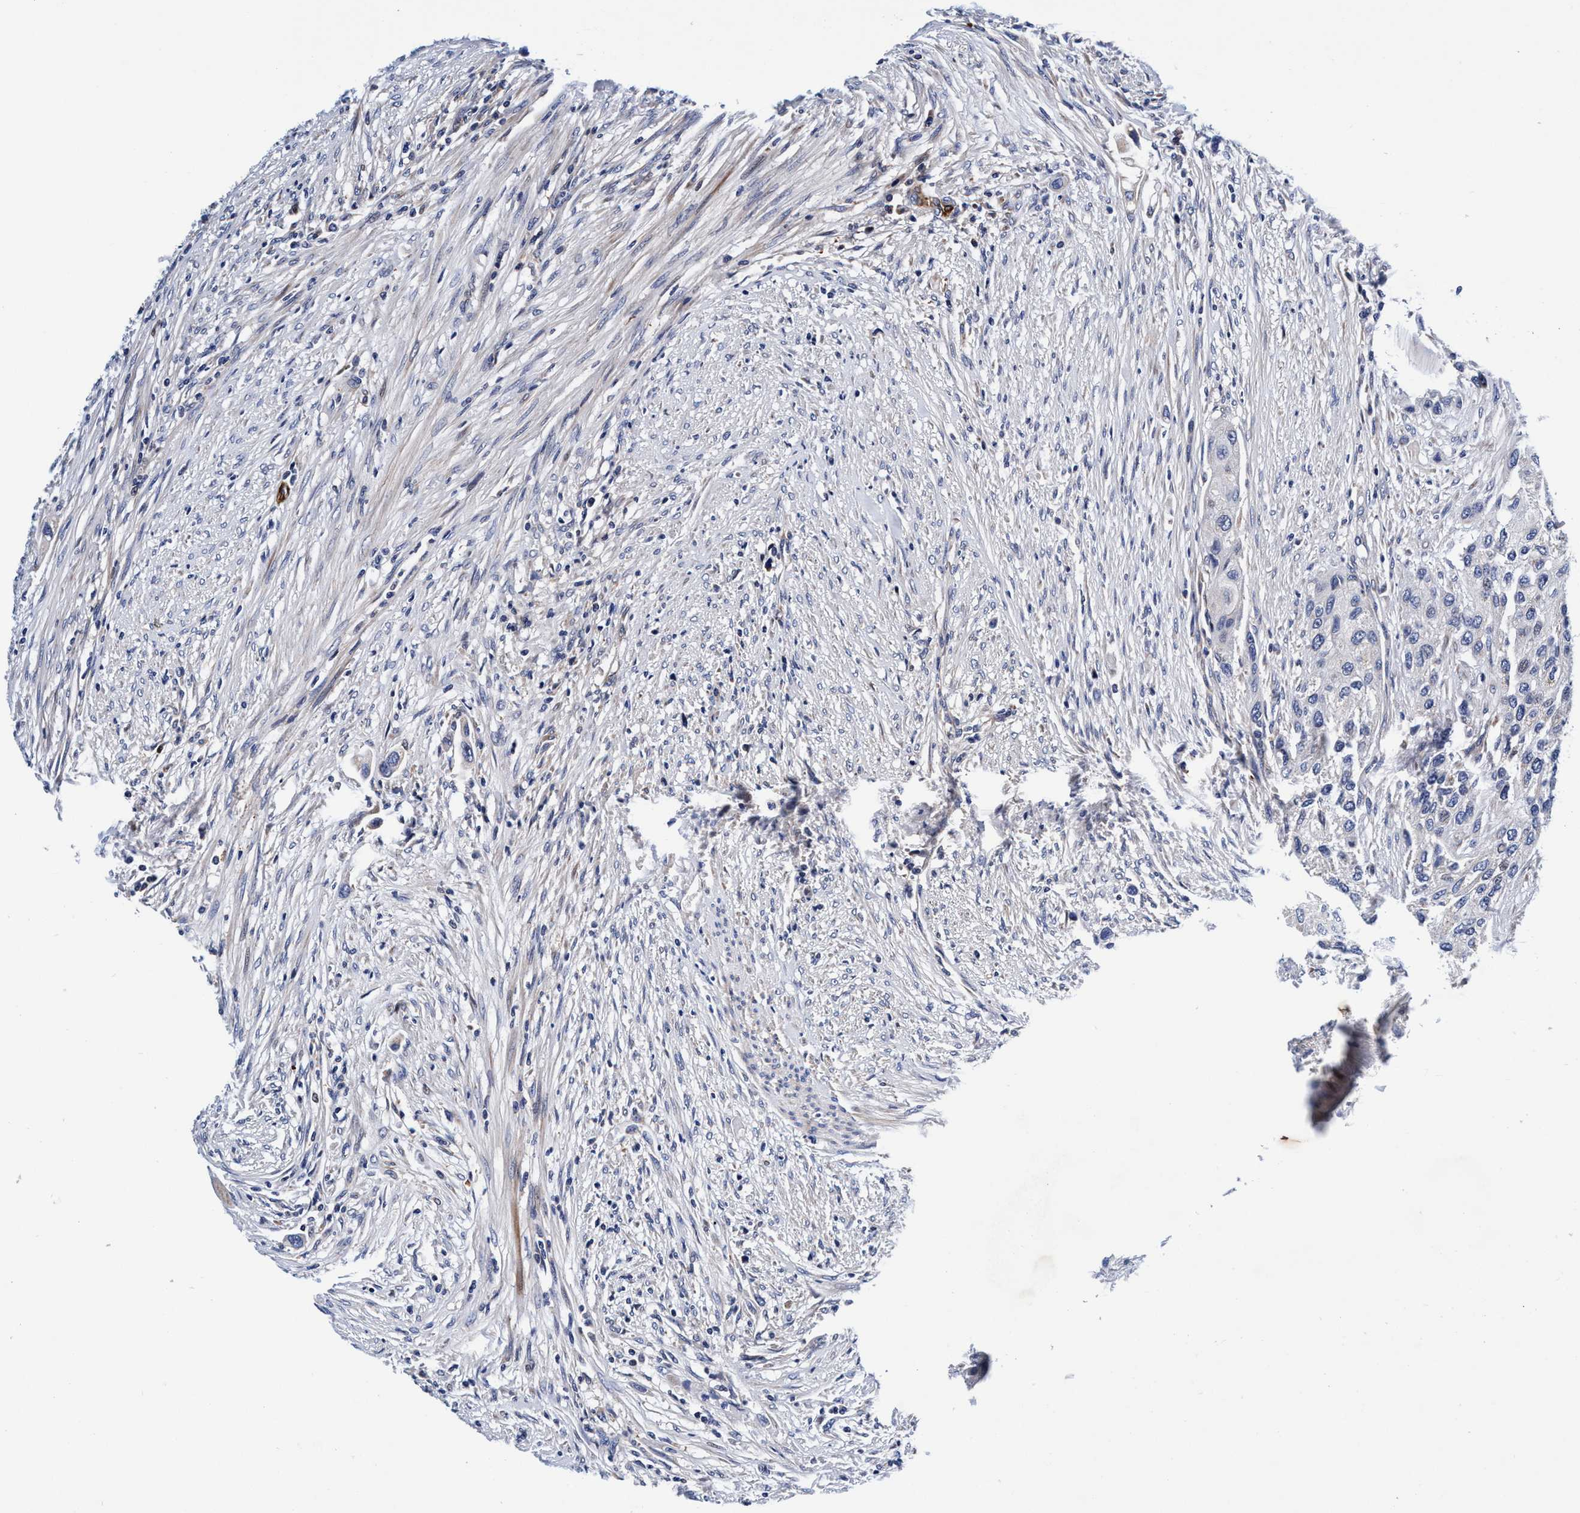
{"staining": {"intensity": "negative", "quantity": "none", "location": "none"}, "tissue": "urothelial cancer", "cell_type": "Tumor cells", "image_type": "cancer", "snomed": [{"axis": "morphology", "description": "Urothelial carcinoma, High grade"}, {"axis": "topography", "description": "Urinary bladder"}], "caption": "IHC image of human urothelial carcinoma (high-grade) stained for a protein (brown), which reveals no staining in tumor cells.", "gene": "UBALD2", "patient": {"sex": "female", "age": 56}}